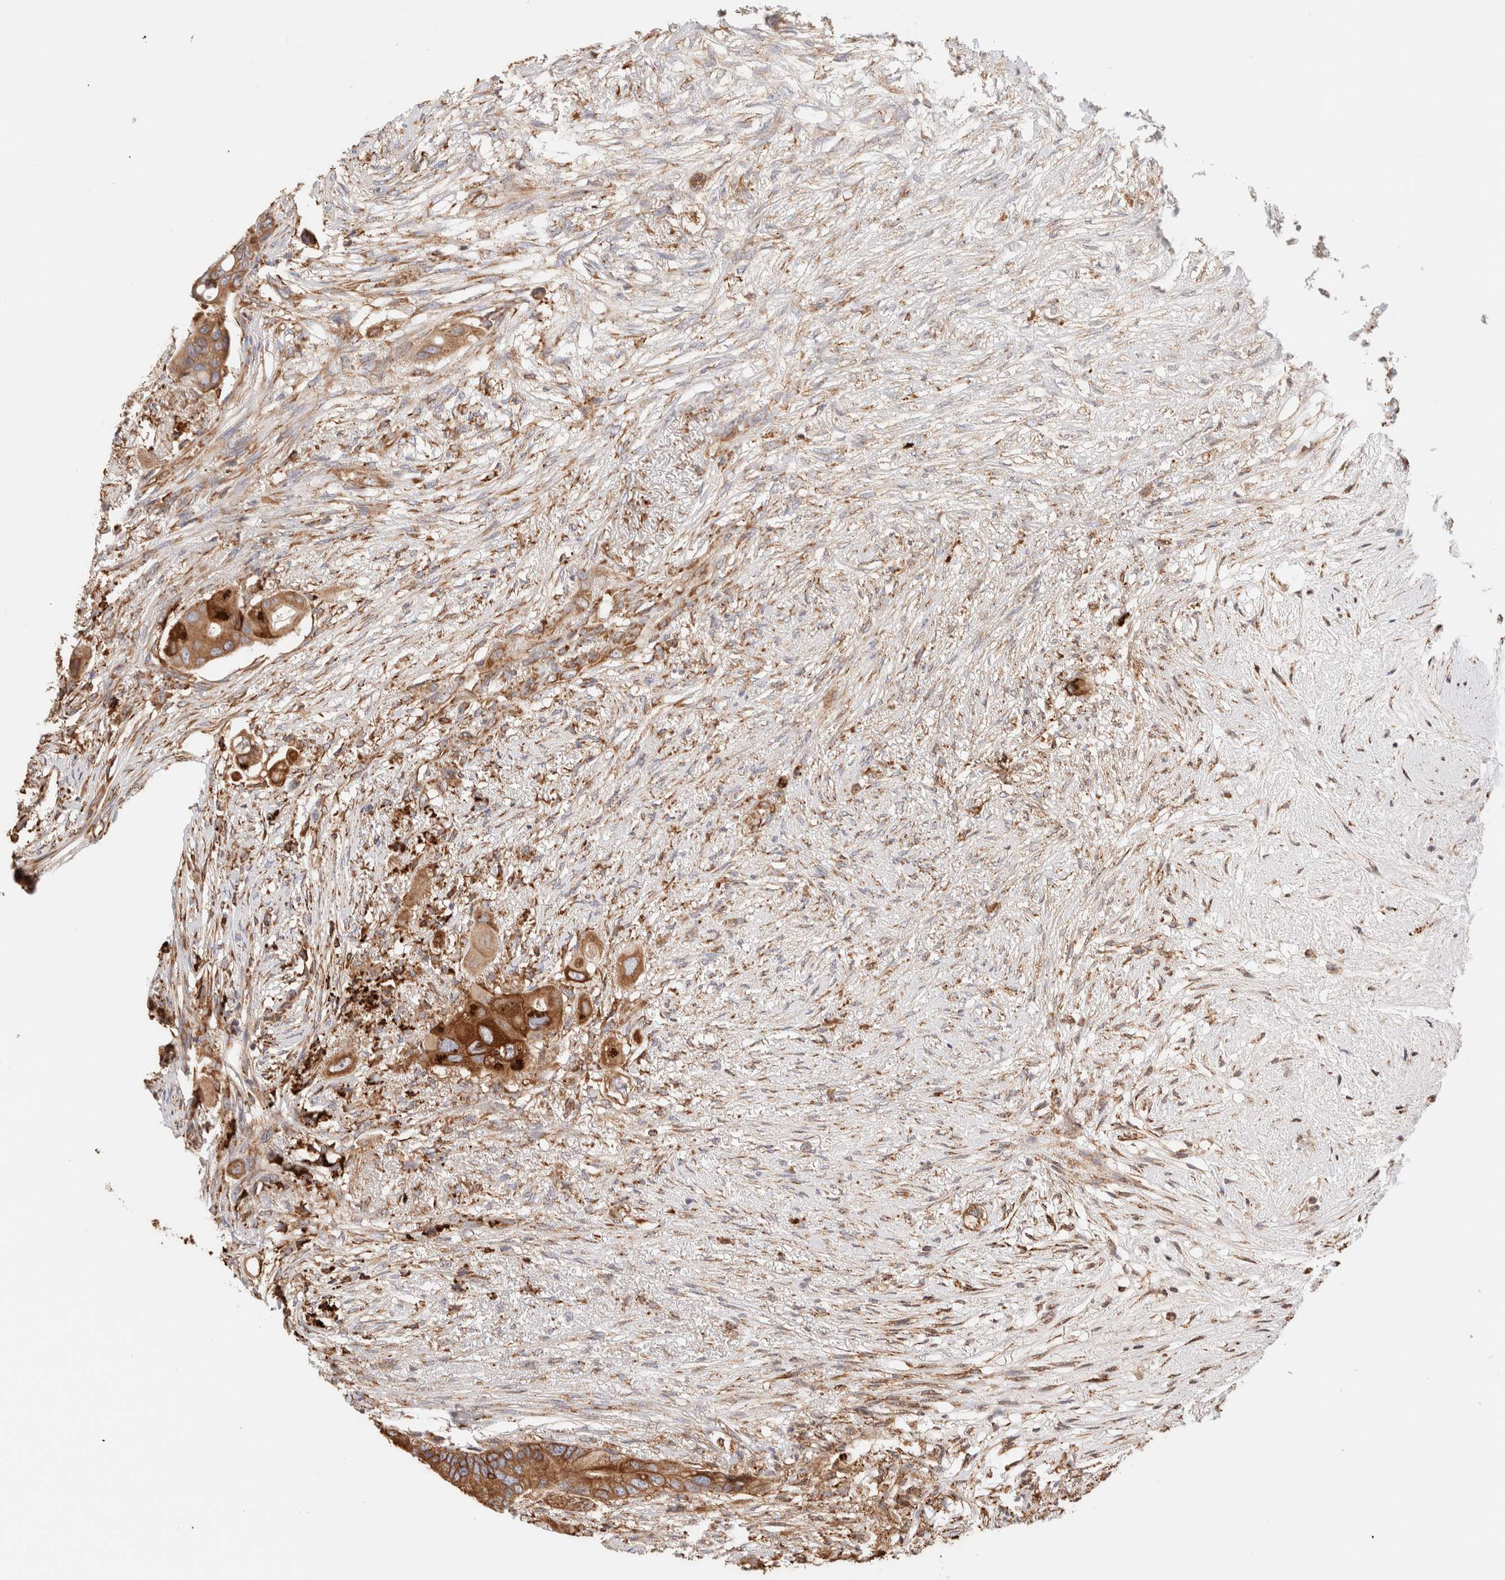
{"staining": {"intensity": "moderate", "quantity": ">75%", "location": "cytoplasmic/membranous"}, "tissue": "colorectal cancer", "cell_type": "Tumor cells", "image_type": "cancer", "snomed": [{"axis": "morphology", "description": "Adenocarcinoma, NOS"}, {"axis": "topography", "description": "Colon"}], "caption": "Adenocarcinoma (colorectal) stained with a brown dye demonstrates moderate cytoplasmic/membranous positive expression in approximately >75% of tumor cells.", "gene": "FER", "patient": {"sex": "female", "age": 57}}